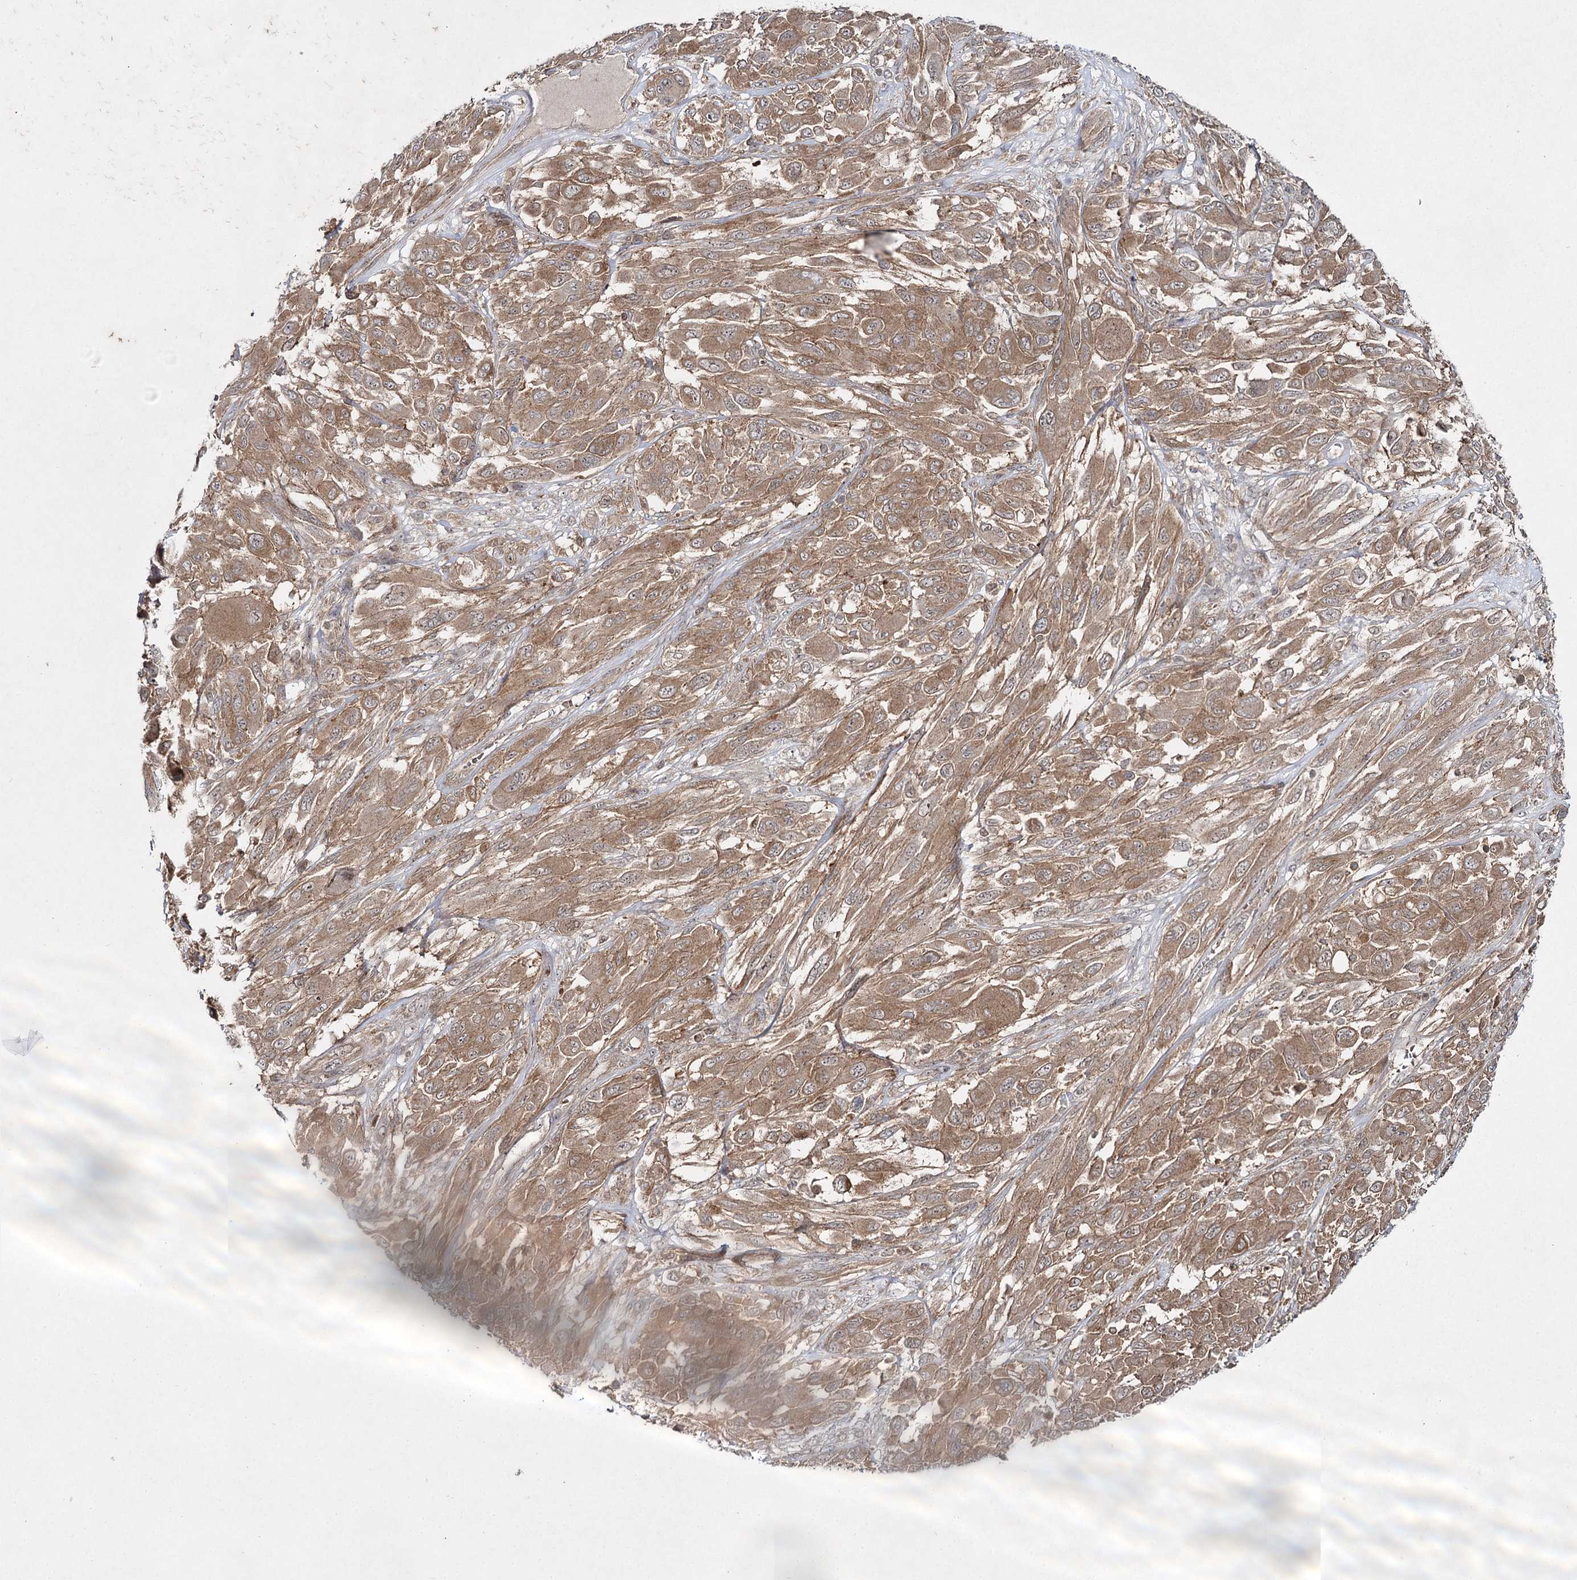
{"staining": {"intensity": "moderate", "quantity": ">75%", "location": "cytoplasmic/membranous"}, "tissue": "melanoma", "cell_type": "Tumor cells", "image_type": "cancer", "snomed": [{"axis": "morphology", "description": "Malignant melanoma, NOS"}, {"axis": "topography", "description": "Skin"}], "caption": "Melanoma stained for a protein demonstrates moderate cytoplasmic/membranous positivity in tumor cells.", "gene": "WDR44", "patient": {"sex": "female", "age": 91}}